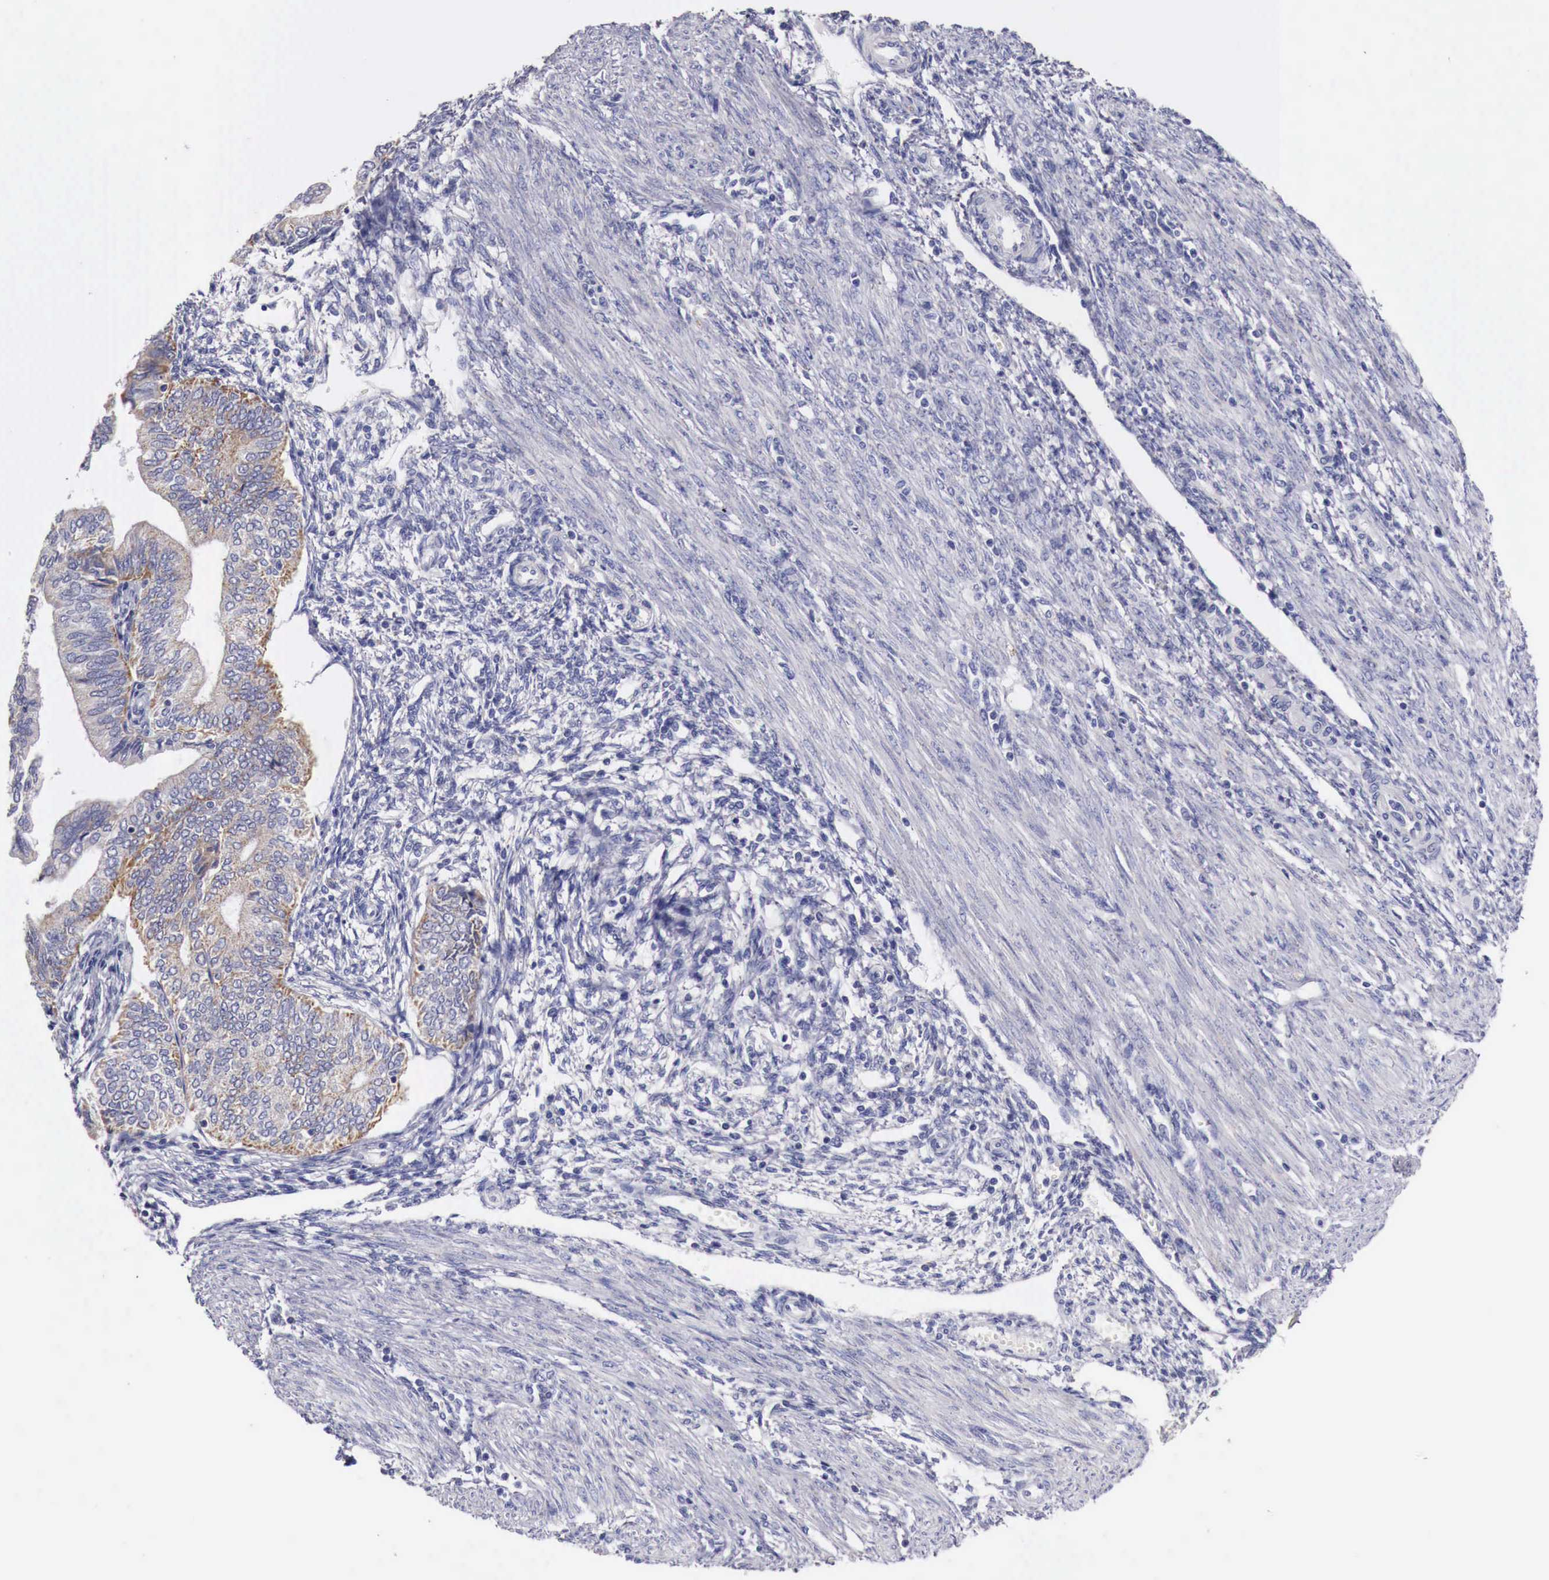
{"staining": {"intensity": "weak", "quantity": "25%-75%", "location": "cytoplasmic/membranous"}, "tissue": "endometrial cancer", "cell_type": "Tumor cells", "image_type": "cancer", "snomed": [{"axis": "morphology", "description": "Adenocarcinoma, NOS"}, {"axis": "topography", "description": "Endometrium"}], "caption": "Endometrial cancer (adenocarcinoma) was stained to show a protein in brown. There is low levels of weak cytoplasmic/membranous positivity in approximately 25%-75% of tumor cells.", "gene": "NREP", "patient": {"sex": "female", "age": 51}}